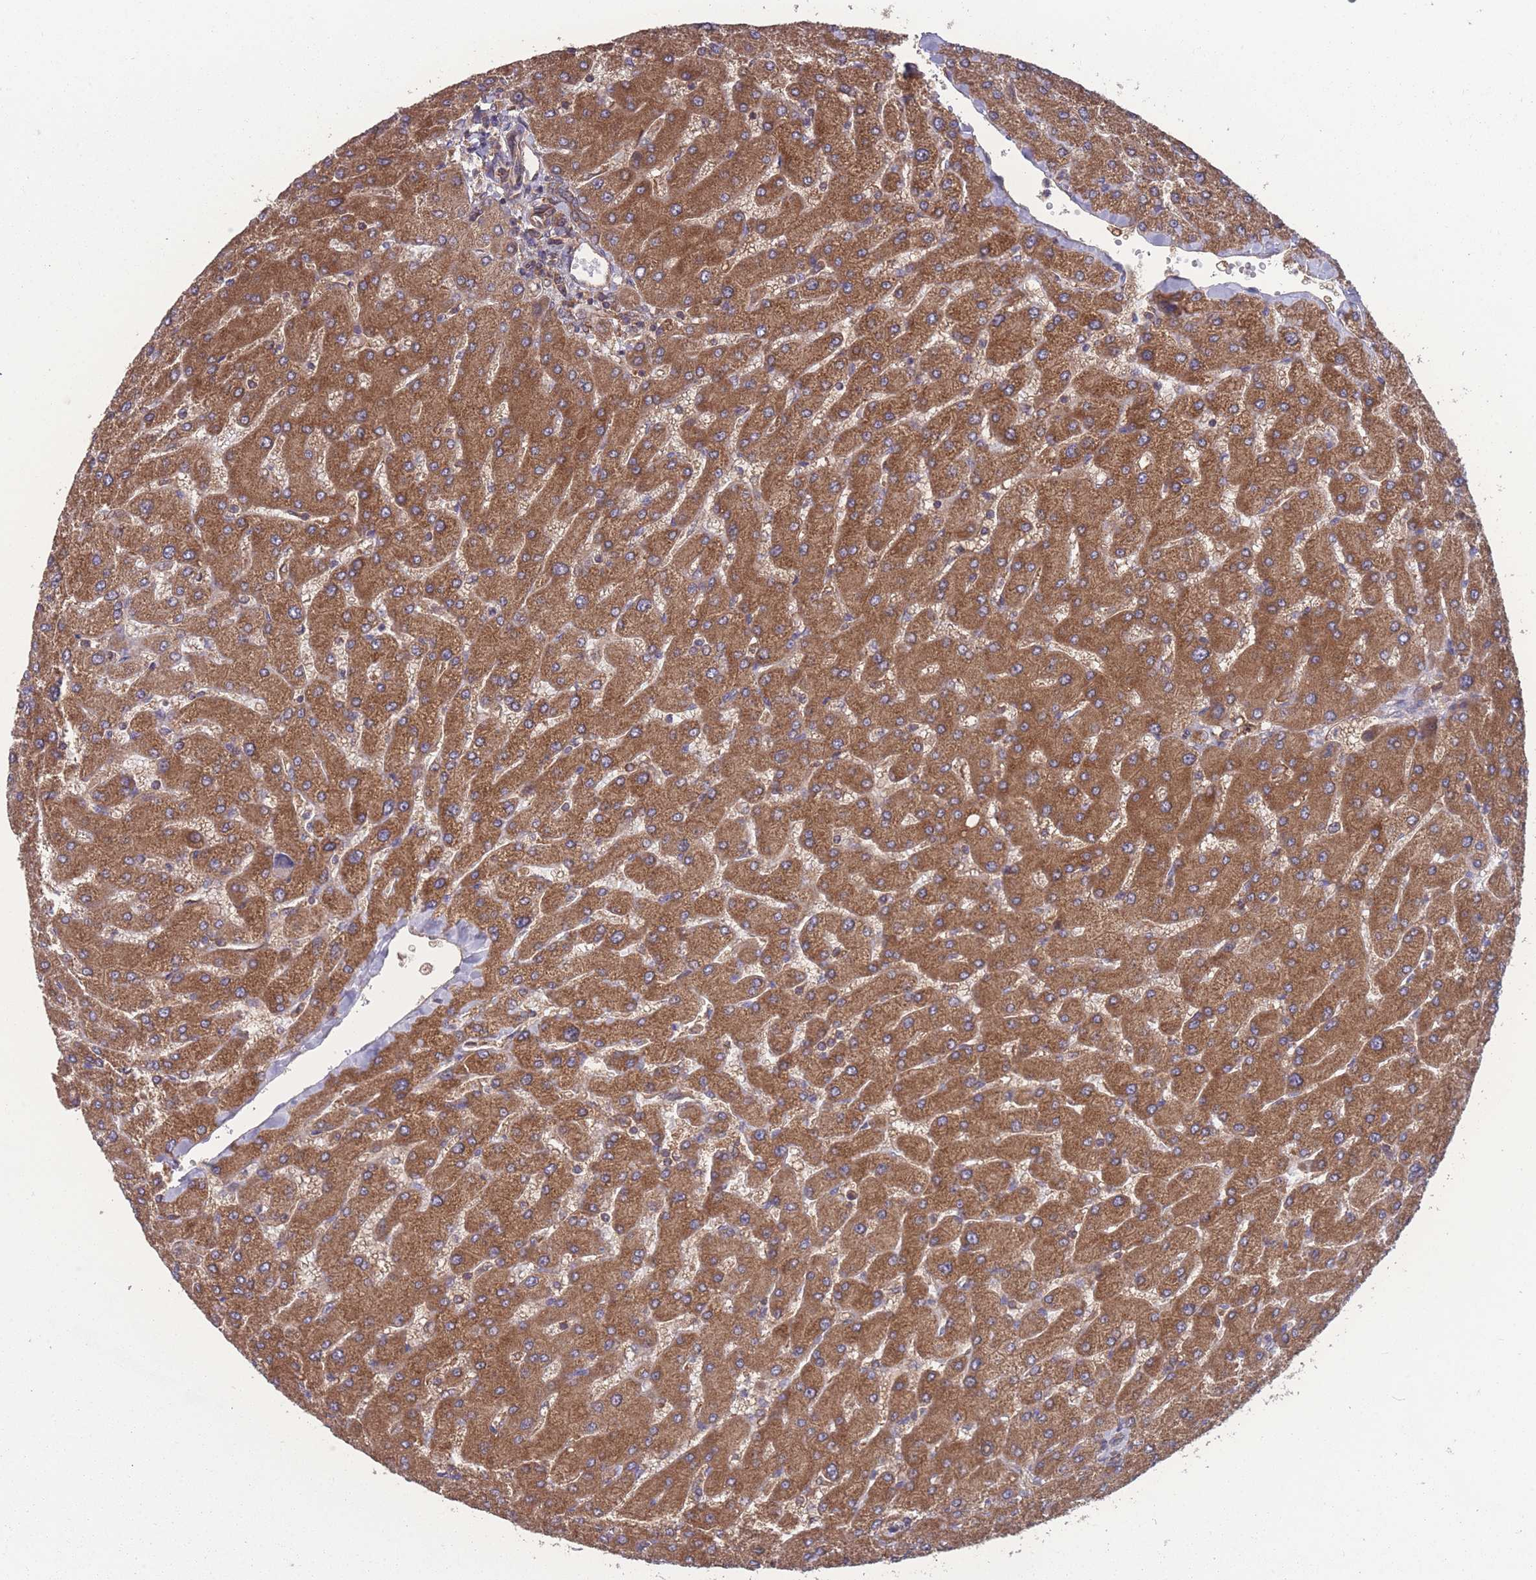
{"staining": {"intensity": "moderate", "quantity": ">75%", "location": "cytoplasmic/membranous"}, "tissue": "liver", "cell_type": "Cholangiocytes", "image_type": "normal", "snomed": [{"axis": "morphology", "description": "Normal tissue, NOS"}, {"axis": "topography", "description": "Liver"}], "caption": "Protein analysis of unremarkable liver shows moderate cytoplasmic/membranous expression in about >75% of cholangiocytes.", "gene": "ZPR1", "patient": {"sex": "male", "age": 55}}